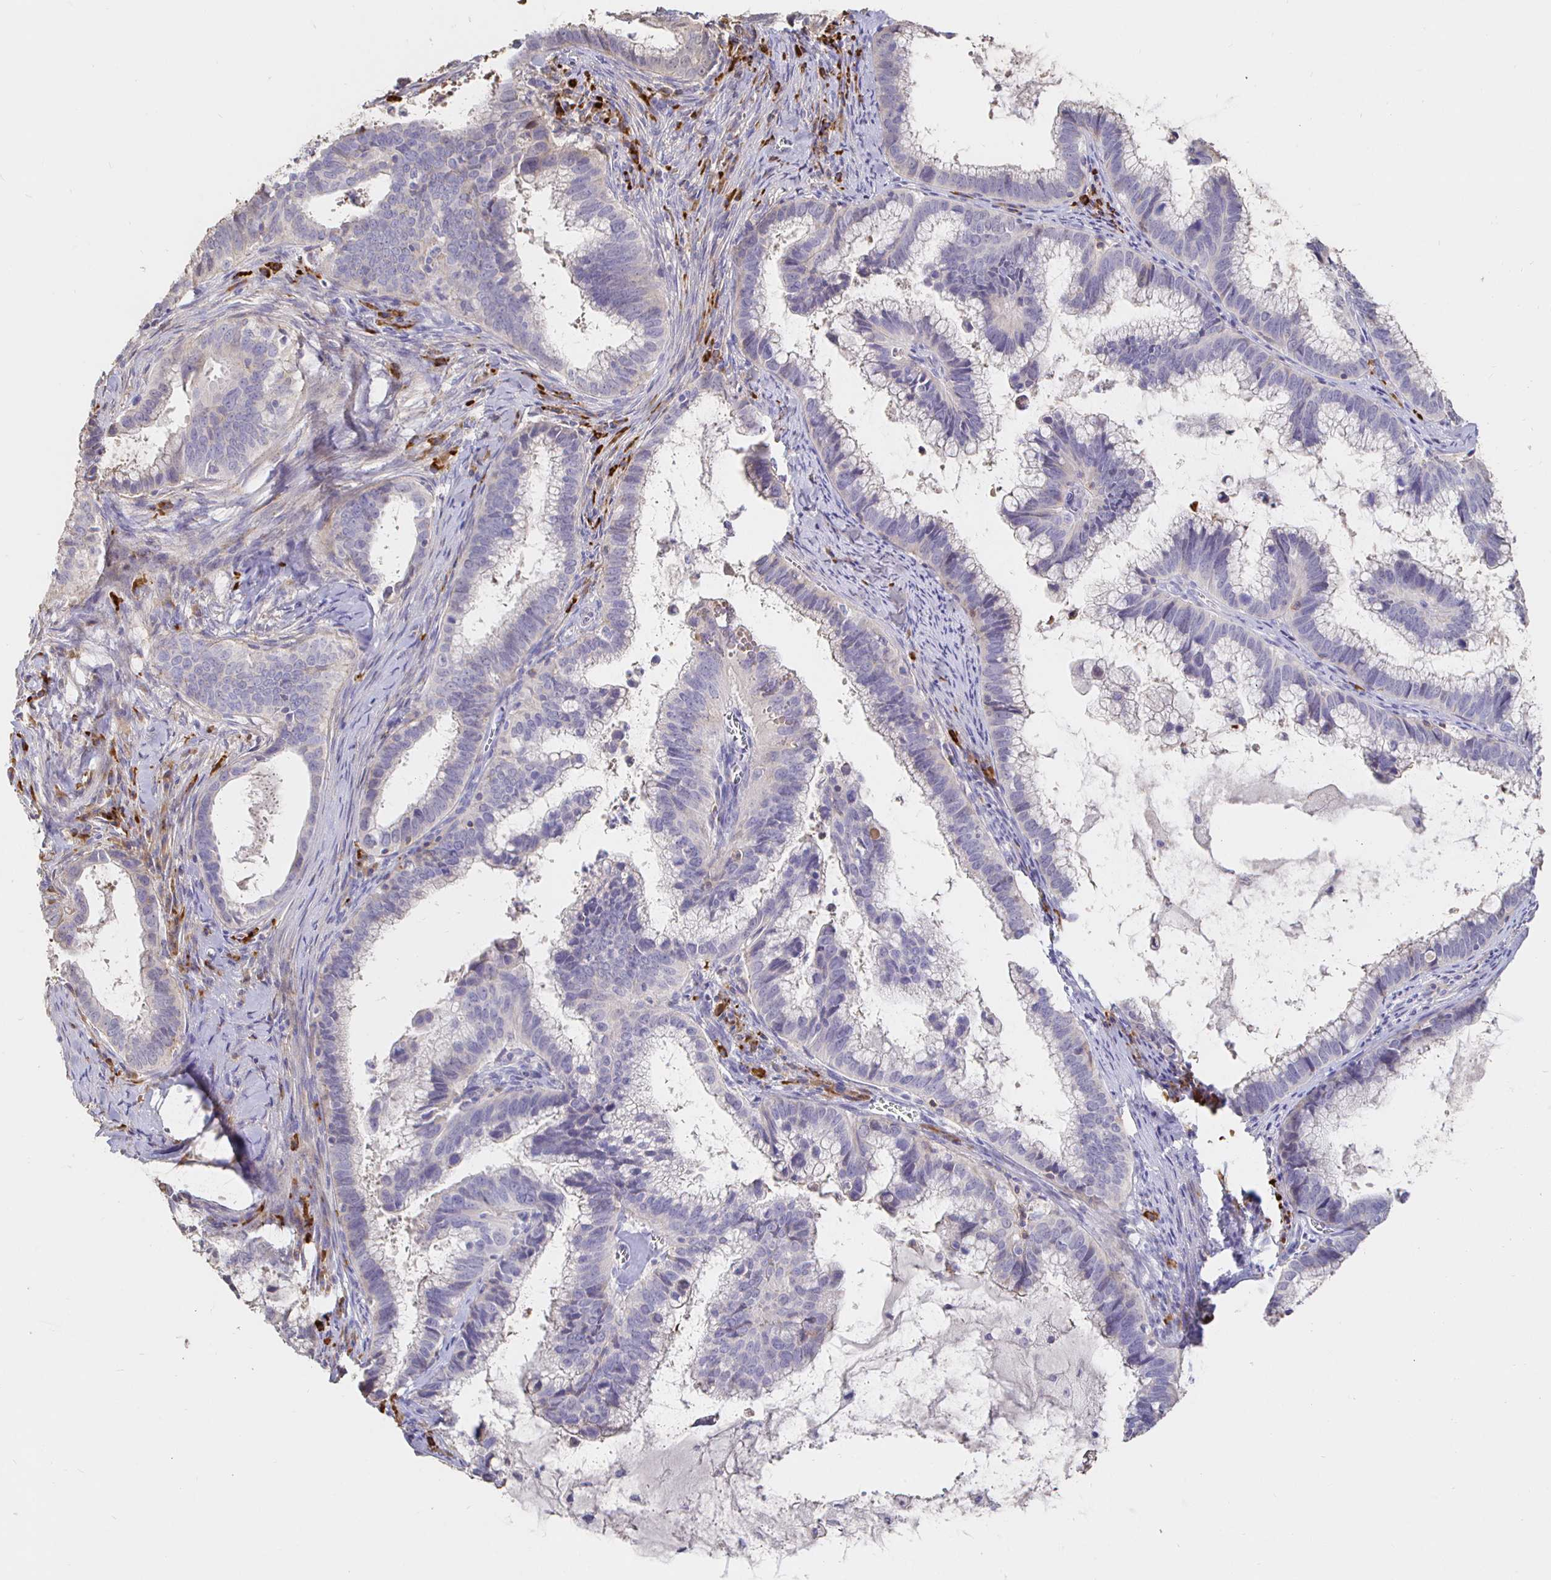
{"staining": {"intensity": "negative", "quantity": "none", "location": "none"}, "tissue": "cervical cancer", "cell_type": "Tumor cells", "image_type": "cancer", "snomed": [{"axis": "morphology", "description": "Adenocarcinoma, NOS"}, {"axis": "topography", "description": "Cervix"}], "caption": "Adenocarcinoma (cervical) stained for a protein using immunohistochemistry exhibits no staining tumor cells.", "gene": "CXCR3", "patient": {"sex": "female", "age": 61}}